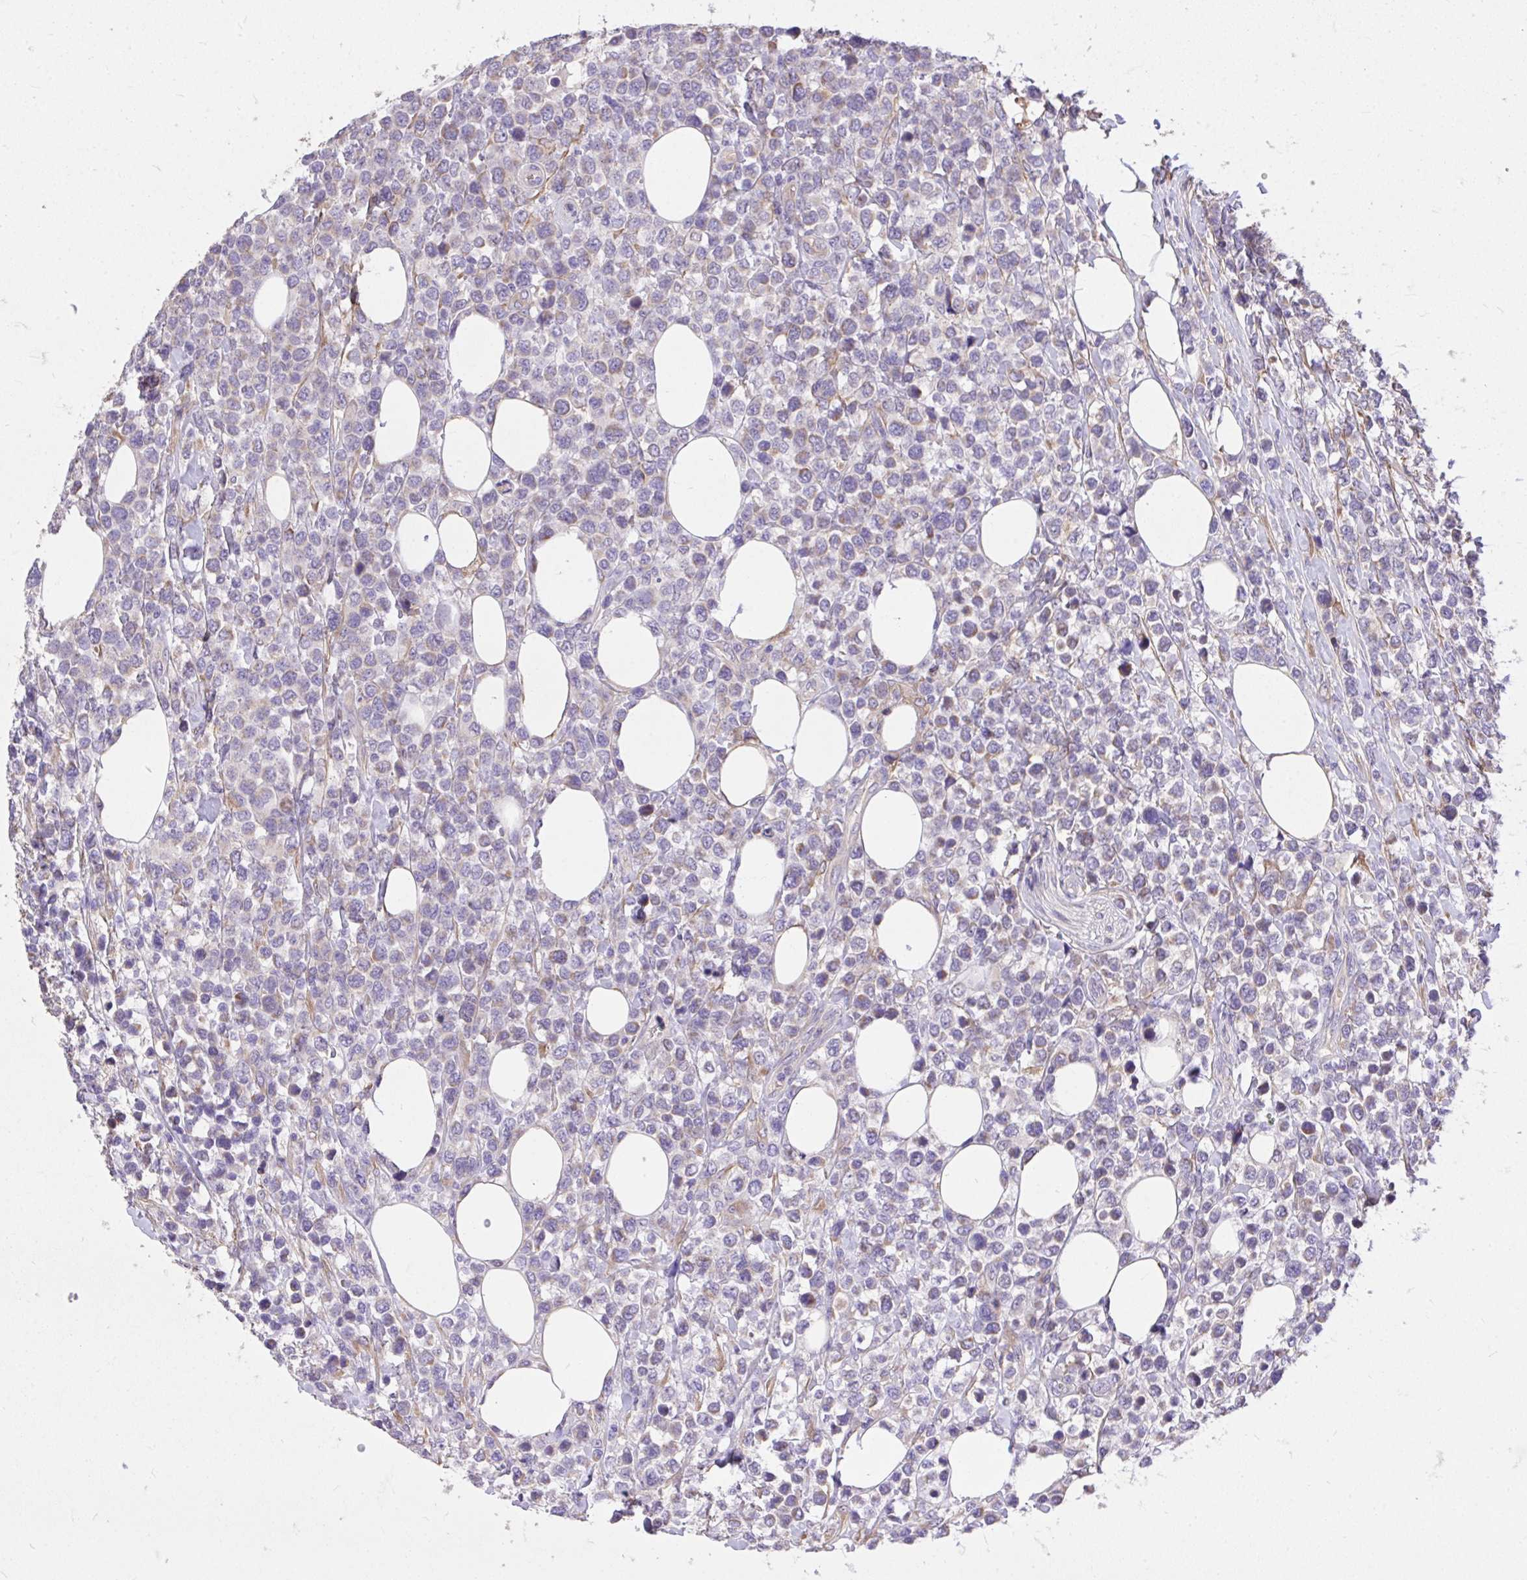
{"staining": {"intensity": "moderate", "quantity": "<25%", "location": "cytoplasmic/membranous"}, "tissue": "lymphoma", "cell_type": "Tumor cells", "image_type": "cancer", "snomed": [{"axis": "morphology", "description": "Malignant lymphoma, non-Hodgkin's type, High grade"}, {"axis": "topography", "description": "Soft tissue"}], "caption": "IHC image of neoplastic tissue: human lymphoma stained using IHC demonstrates low levels of moderate protein expression localized specifically in the cytoplasmic/membranous of tumor cells, appearing as a cytoplasmic/membranous brown color.", "gene": "MPC2", "patient": {"sex": "female", "age": 56}}